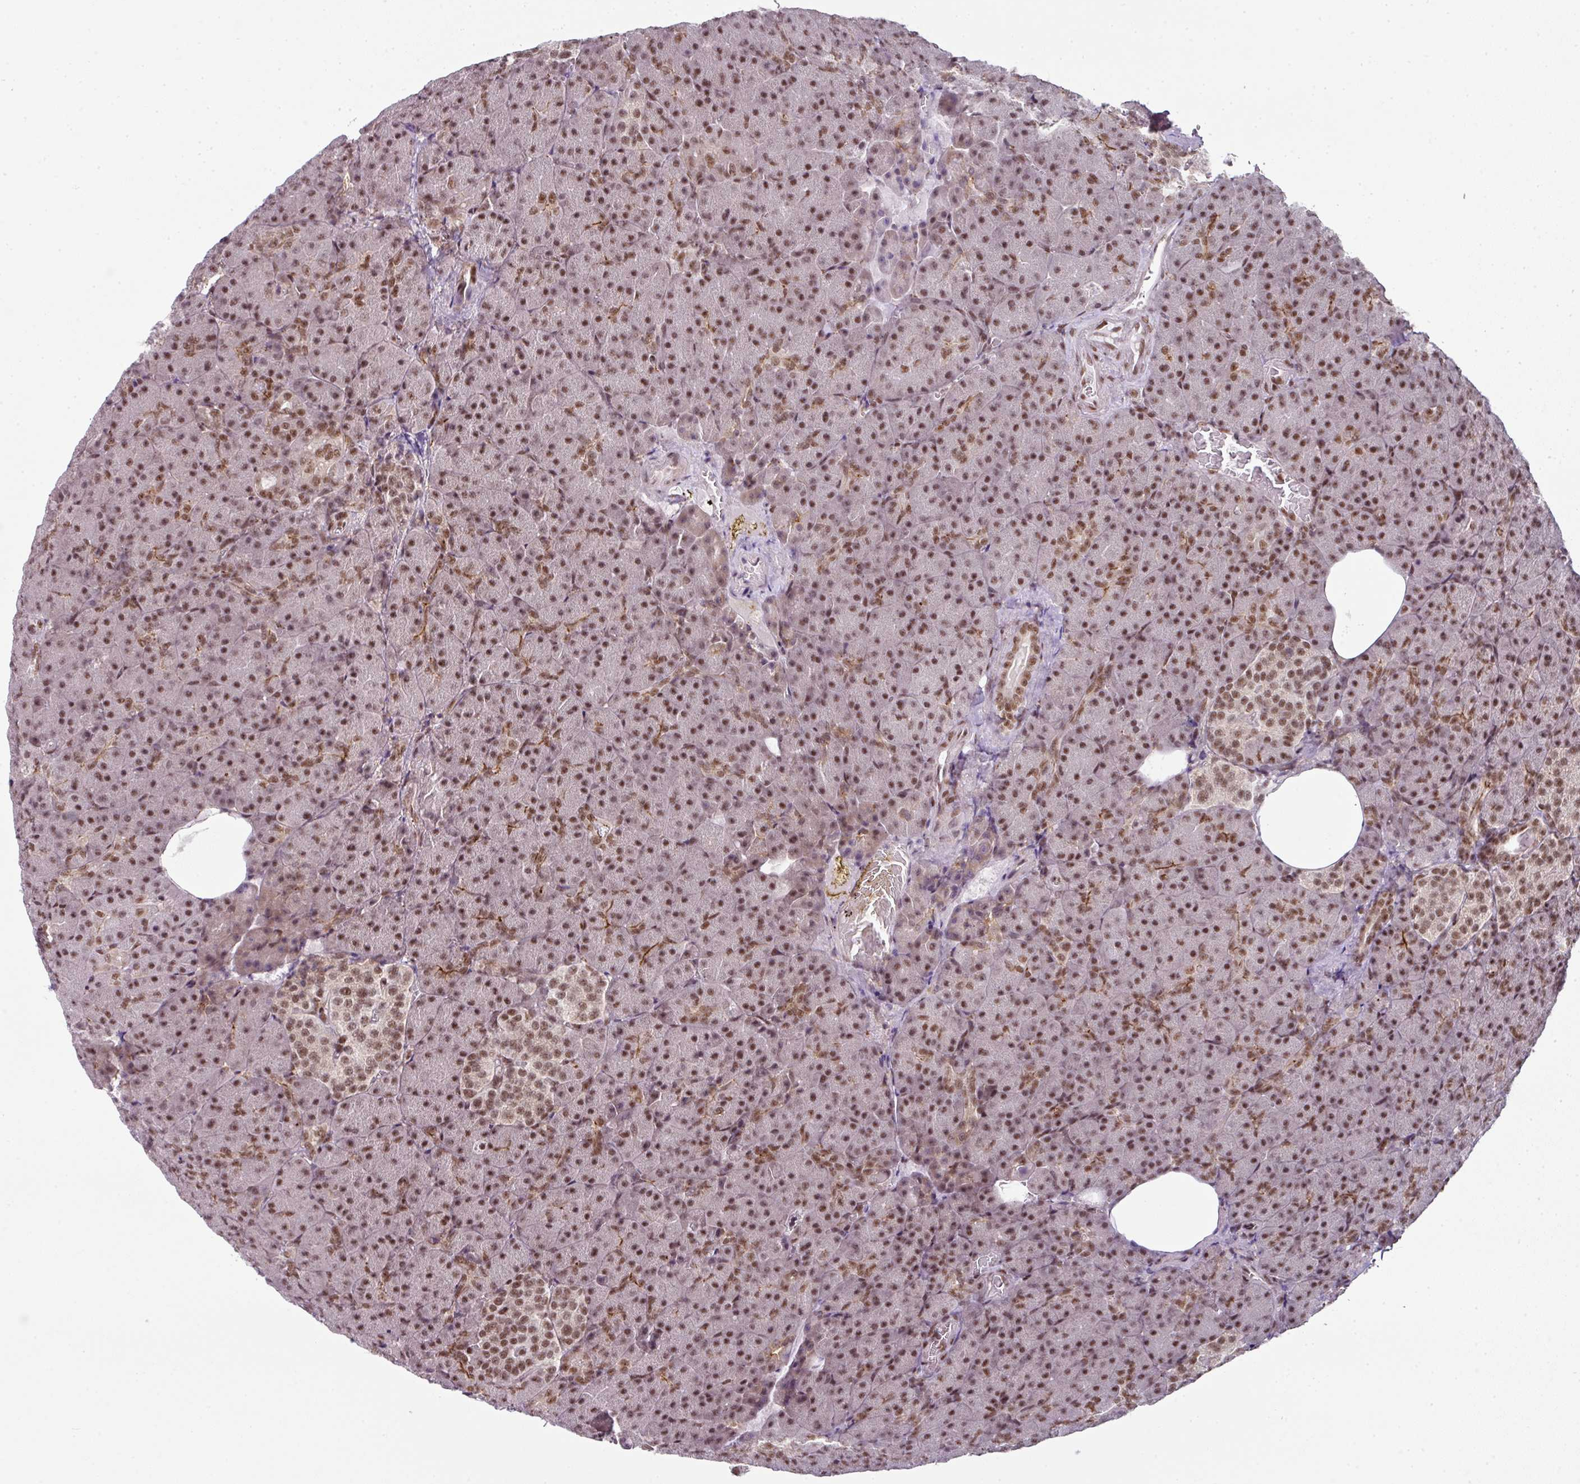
{"staining": {"intensity": "moderate", "quantity": ">75%", "location": "nuclear"}, "tissue": "pancreas", "cell_type": "Exocrine glandular cells", "image_type": "normal", "snomed": [{"axis": "morphology", "description": "Normal tissue, NOS"}, {"axis": "topography", "description": "Pancreas"}], "caption": "The histopathology image reveals immunohistochemical staining of benign pancreas. There is moderate nuclear staining is seen in approximately >75% of exocrine glandular cells. (IHC, brightfield microscopy, high magnification).", "gene": "NFYA", "patient": {"sex": "female", "age": 74}}